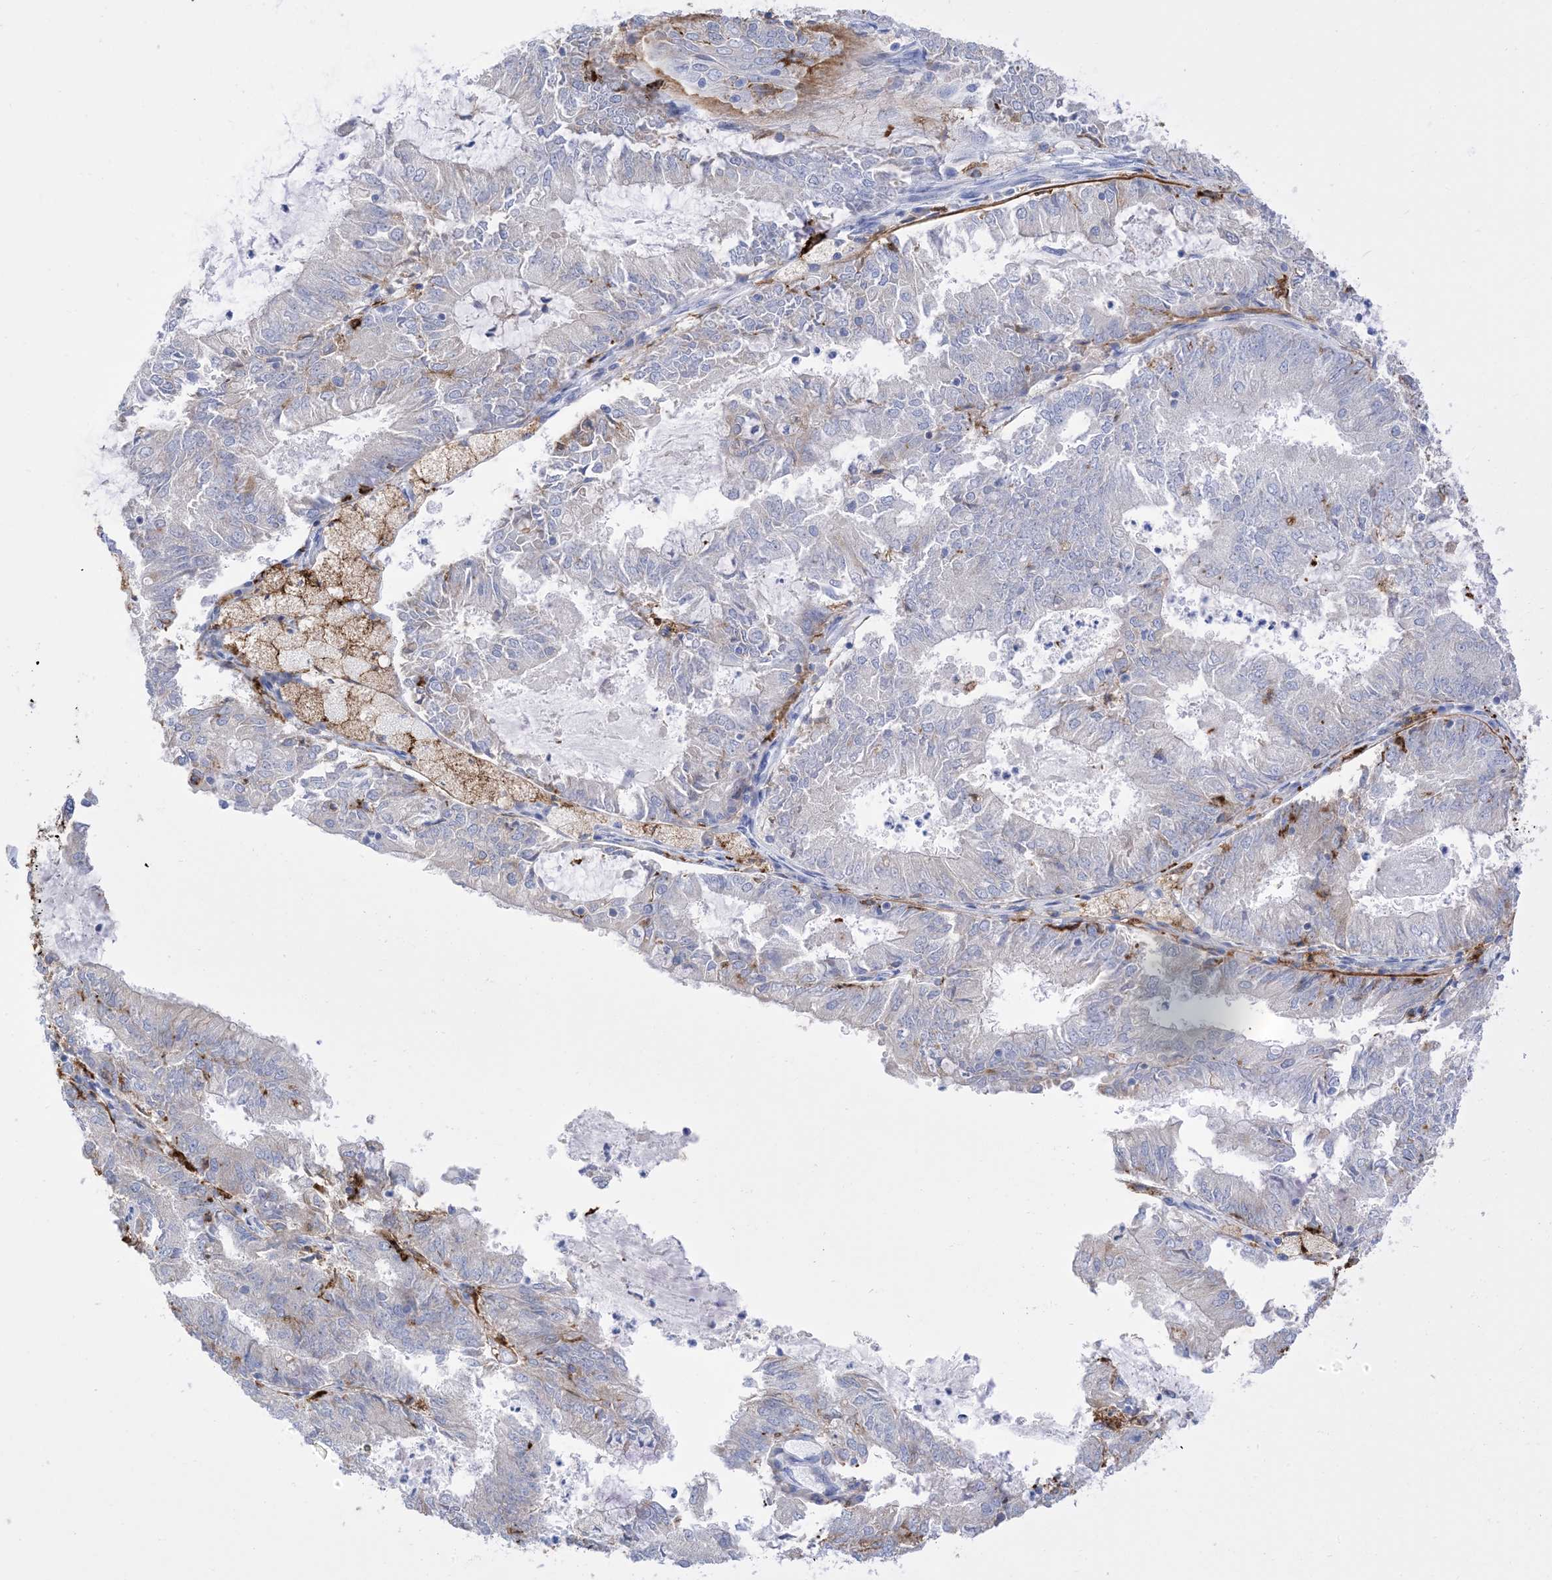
{"staining": {"intensity": "weak", "quantity": "<25%", "location": "cytoplasmic/membranous"}, "tissue": "endometrial cancer", "cell_type": "Tumor cells", "image_type": "cancer", "snomed": [{"axis": "morphology", "description": "Adenocarcinoma, NOS"}, {"axis": "topography", "description": "Endometrium"}], "caption": "High magnification brightfield microscopy of endometrial cancer (adenocarcinoma) stained with DAB (3,3'-diaminobenzidine) (brown) and counterstained with hematoxylin (blue): tumor cells show no significant expression.", "gene": "DPH3", "patient": {"sex": "female", "age": 57}}